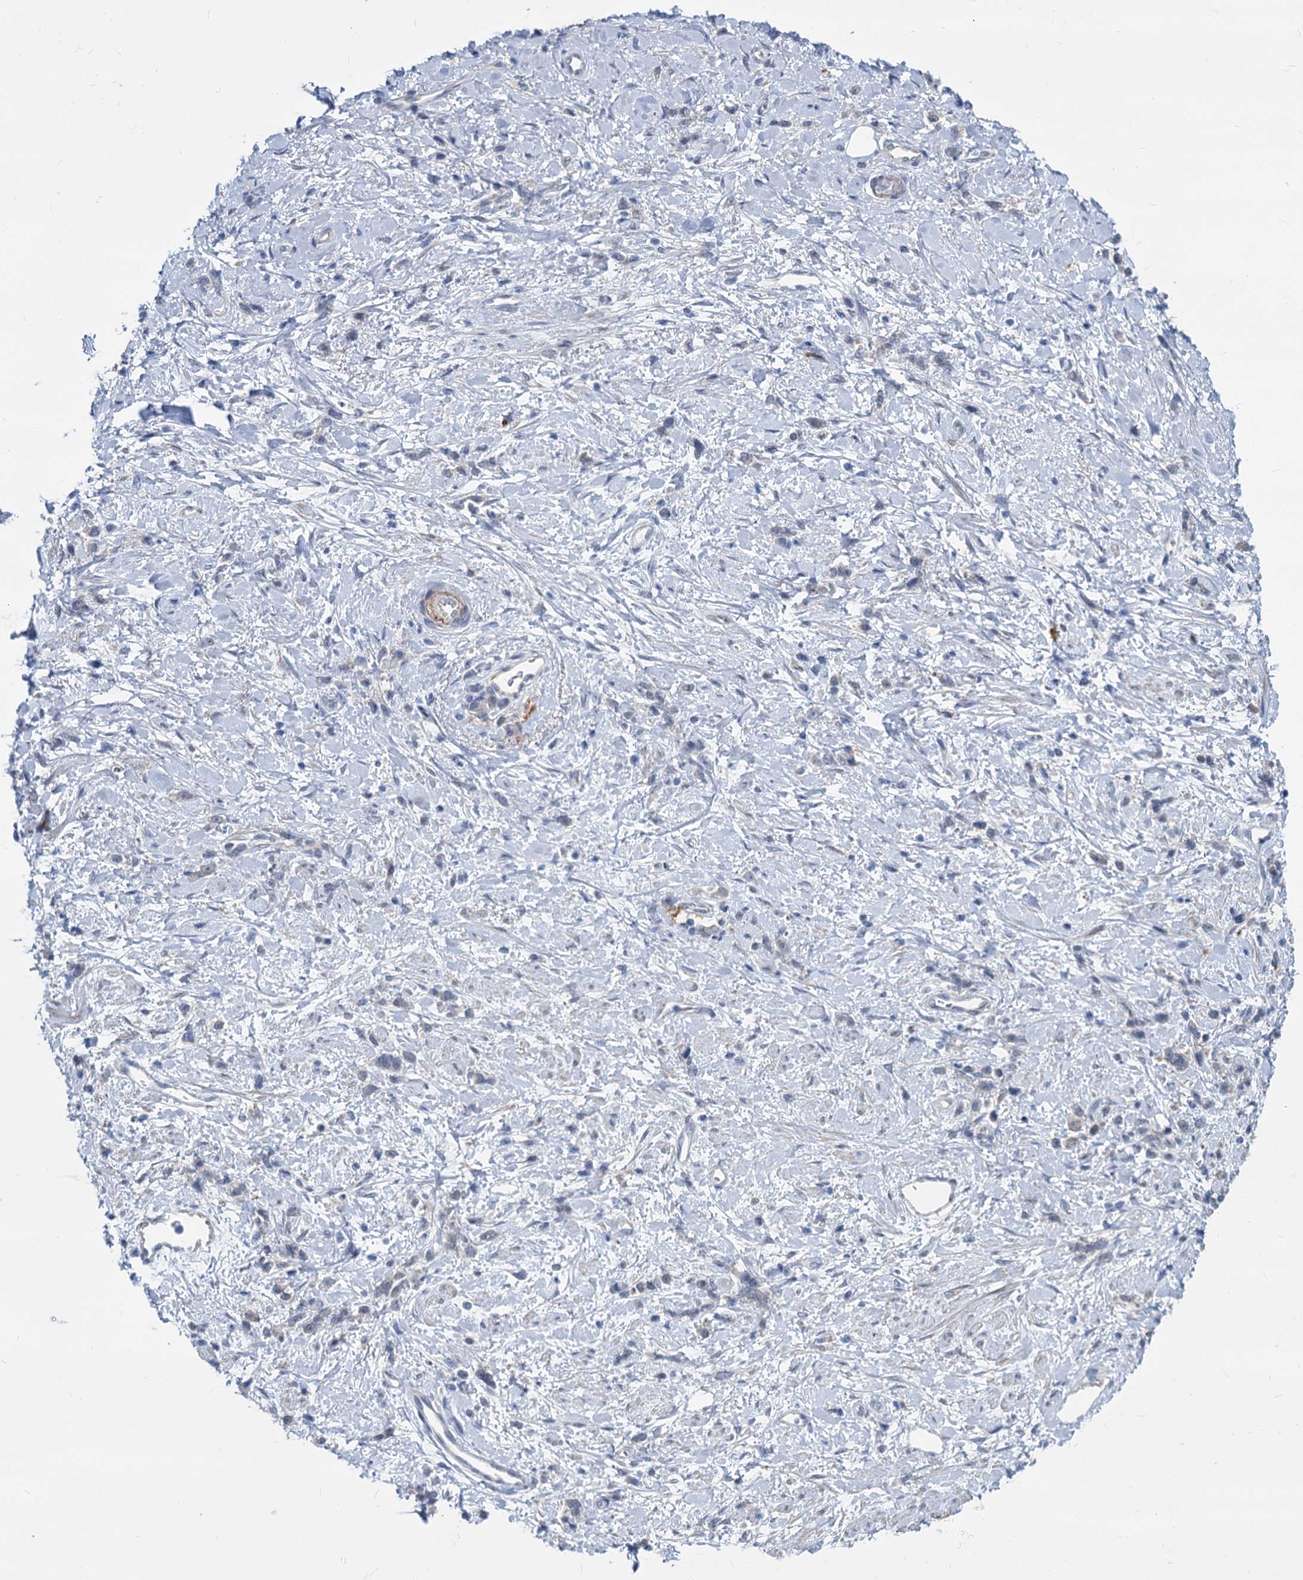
{"staining": {"intensity": "weak", "quantity": "<25%", "location": "cytoplasmic/membranous"}, "tissue": "stomach cancer", "cell_type": "Tumor cells", "image_type": "cancer", "snomed": [{"axis": "morphology", "description": "Adenocarcinoma, NOS"}, {"axis": "topography", "description": "Stomach"}], "caption": "Immunohistochemistry (IHC) photomicrograph of neoplastic tissue: stomach adenocarcinoma stained with DAB reveals no significant protein staining in tumor cells. (IHC, brightfield microscopy, high magnification).", "gene": "GSTM3", "patient": {"sex": "female", "age": 60}}